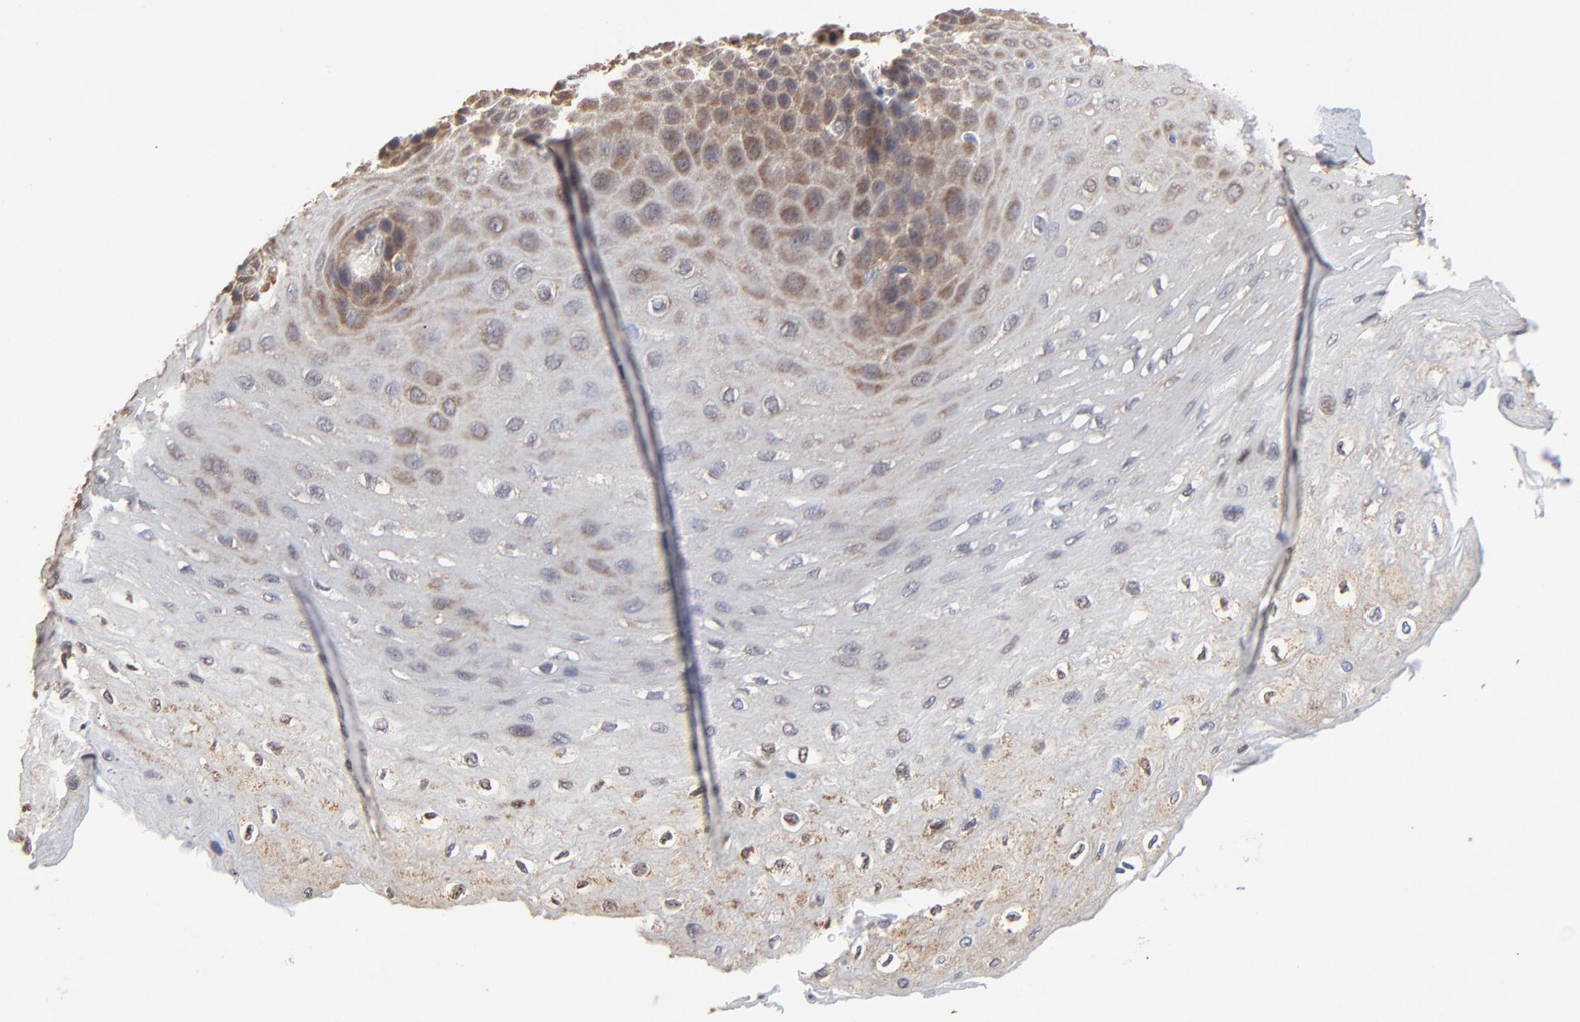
{"staining": {"intensity": "weak", "quantity": "25%-75%", "location": "cytoplasmic/membranous"}, "tissue": "esophagus", "cell_type": "Squamous epithelial cells", "image_type": "normal", "snomed": [{"axis": "morphology", "description": "Normal tissue, NOS"}, {"axis": "topography", "description": "Esophagus"}], "caption": "Protein staining of benign esophagus displays weak cytoplasmic/membranous positivity in approximately 25%-75% of squamous epithelial cells.", "gene": "LGALS3", "patient": {"sex": "female", "age": 72}}